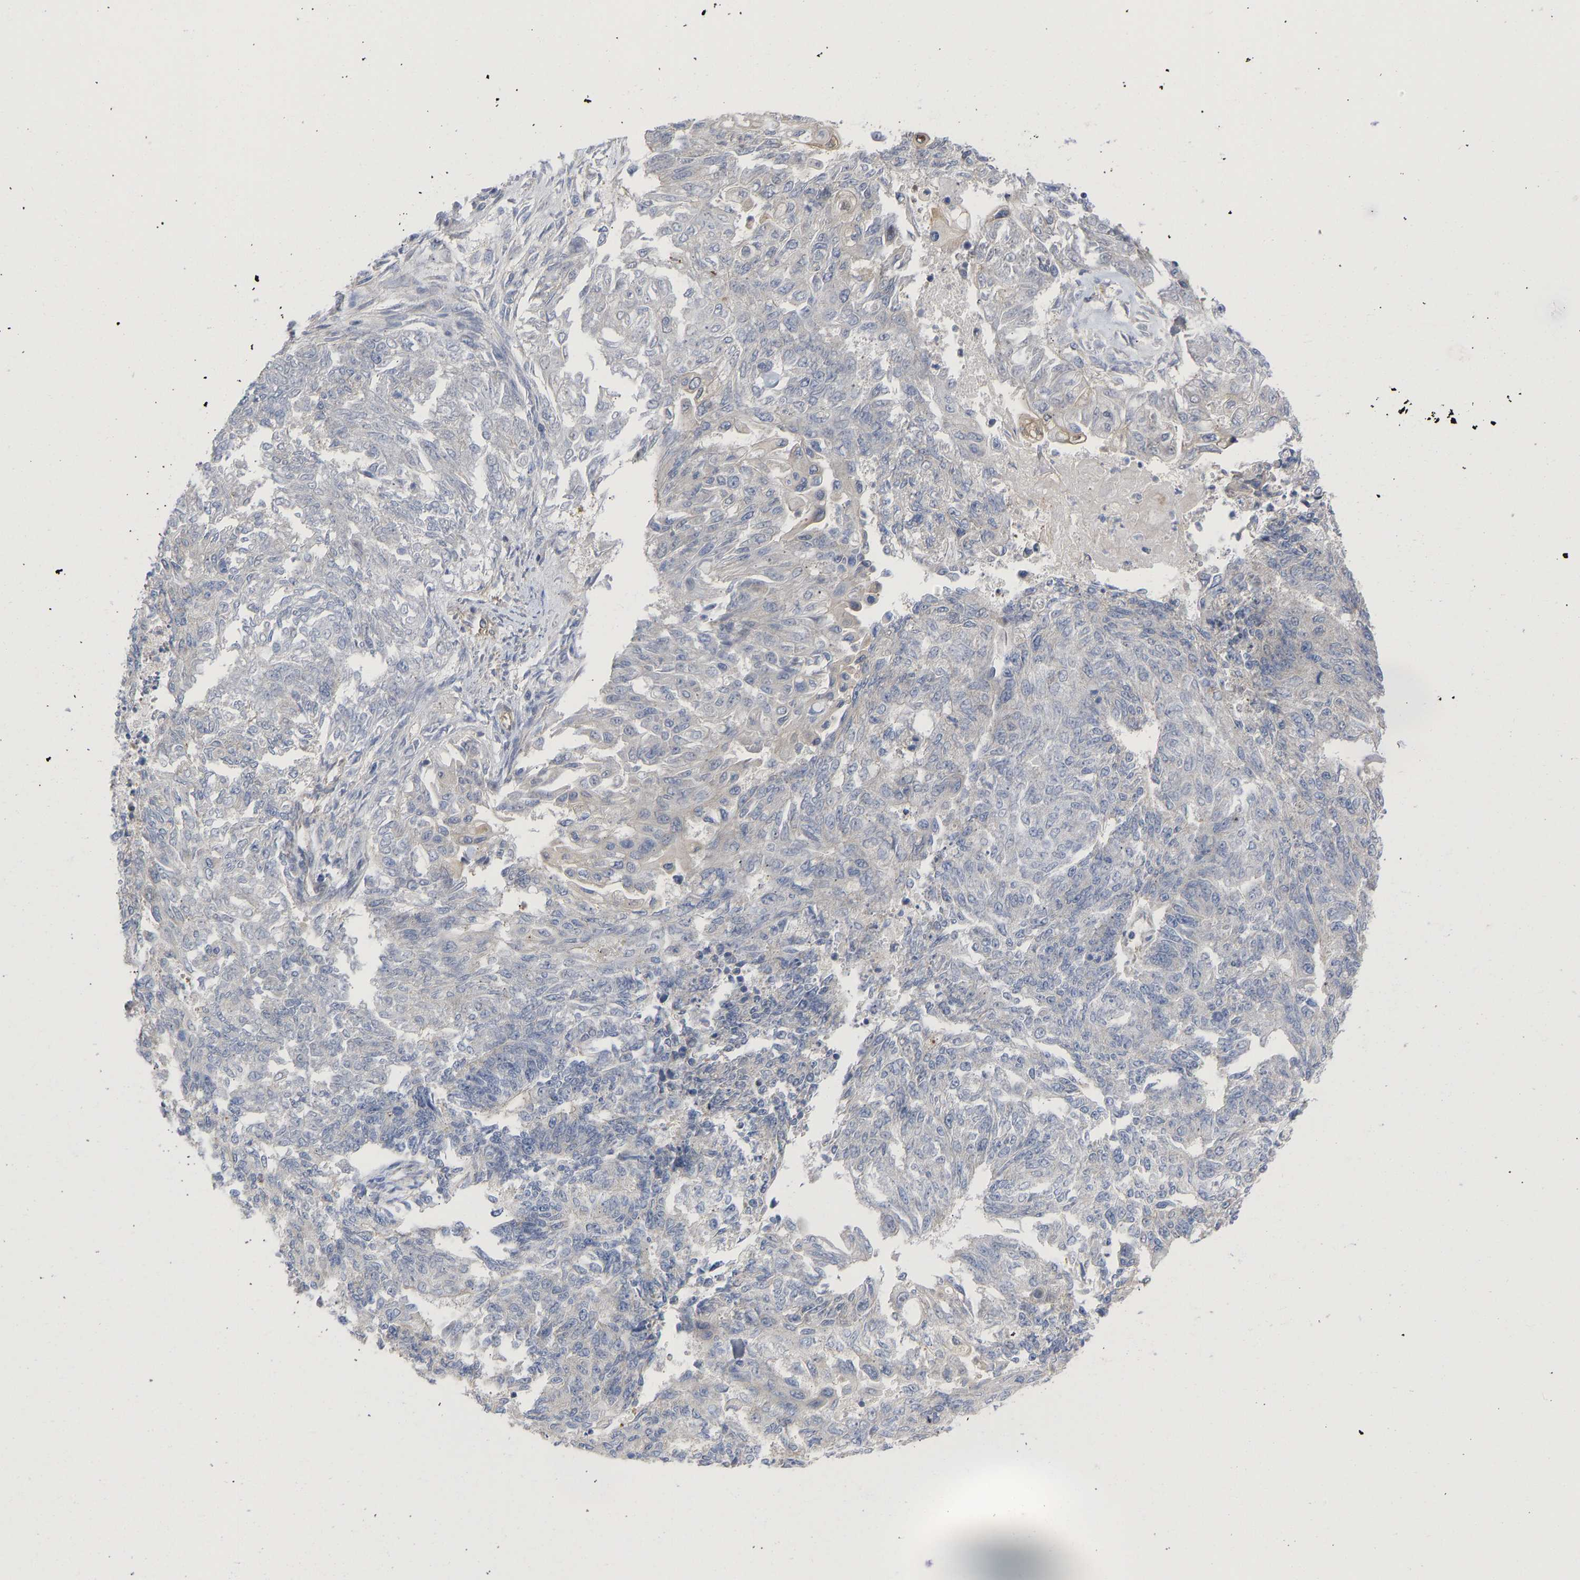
{"staining": {"intensity": "negative", "quantity": "none", "location": "none"}, "tissue": "endometrial cancer", "cell_type": "Tumor cells", "image_type": "cancer", "snomed": [{"axis": "morphology", "description": "Adenocarcinoma, NOS"}, {"axis": "topography", "description": "Endometrium"}], "caption": "Immunohistochemistry (IHC) micrograph of human endometrial adenocarcinoma stained for a protein (brown), which exhibits no positivity in tumor cells.", "gene": "MAP2K3", "patient": {"sex": "female", "age": 32}}